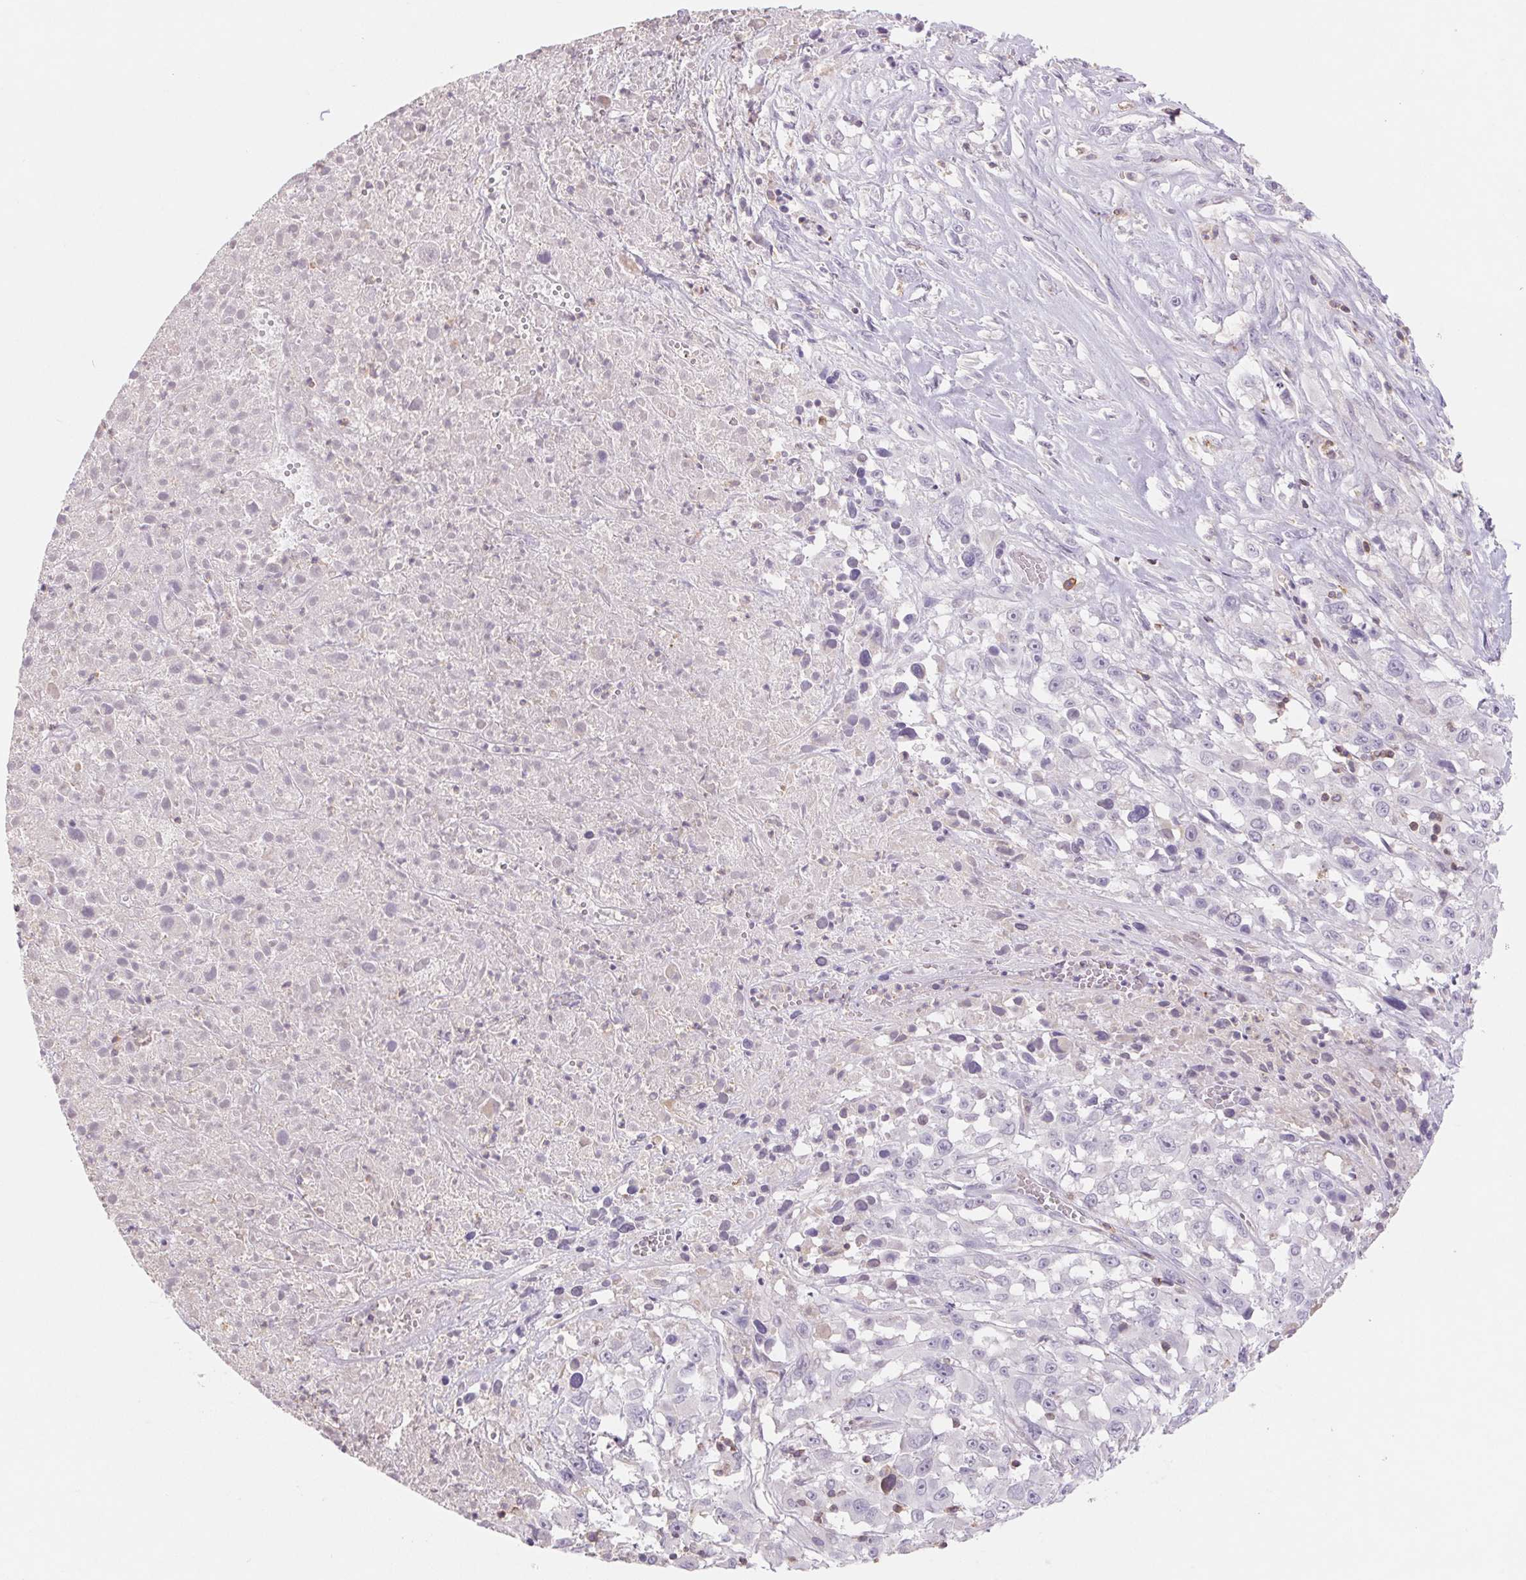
{"staining": {"intensity": "negative", "quantity": "none", "location": "none"}, "tissue": "melanoma", "cell_type": "Tumor cells", "image_type": "cancer", "snomed": [{"axis": "morphology", "description": "Malignant melanoma, Metastatic site"}, {"axis": "topography", "description": "Soft tissue"}], "caption": "Malignant melanoma (metastatic site) stained for a protein using IHC shows no expression tumor cells.", "gene": "KIF26A", "patient": {"sex": "male", "age": 50}}